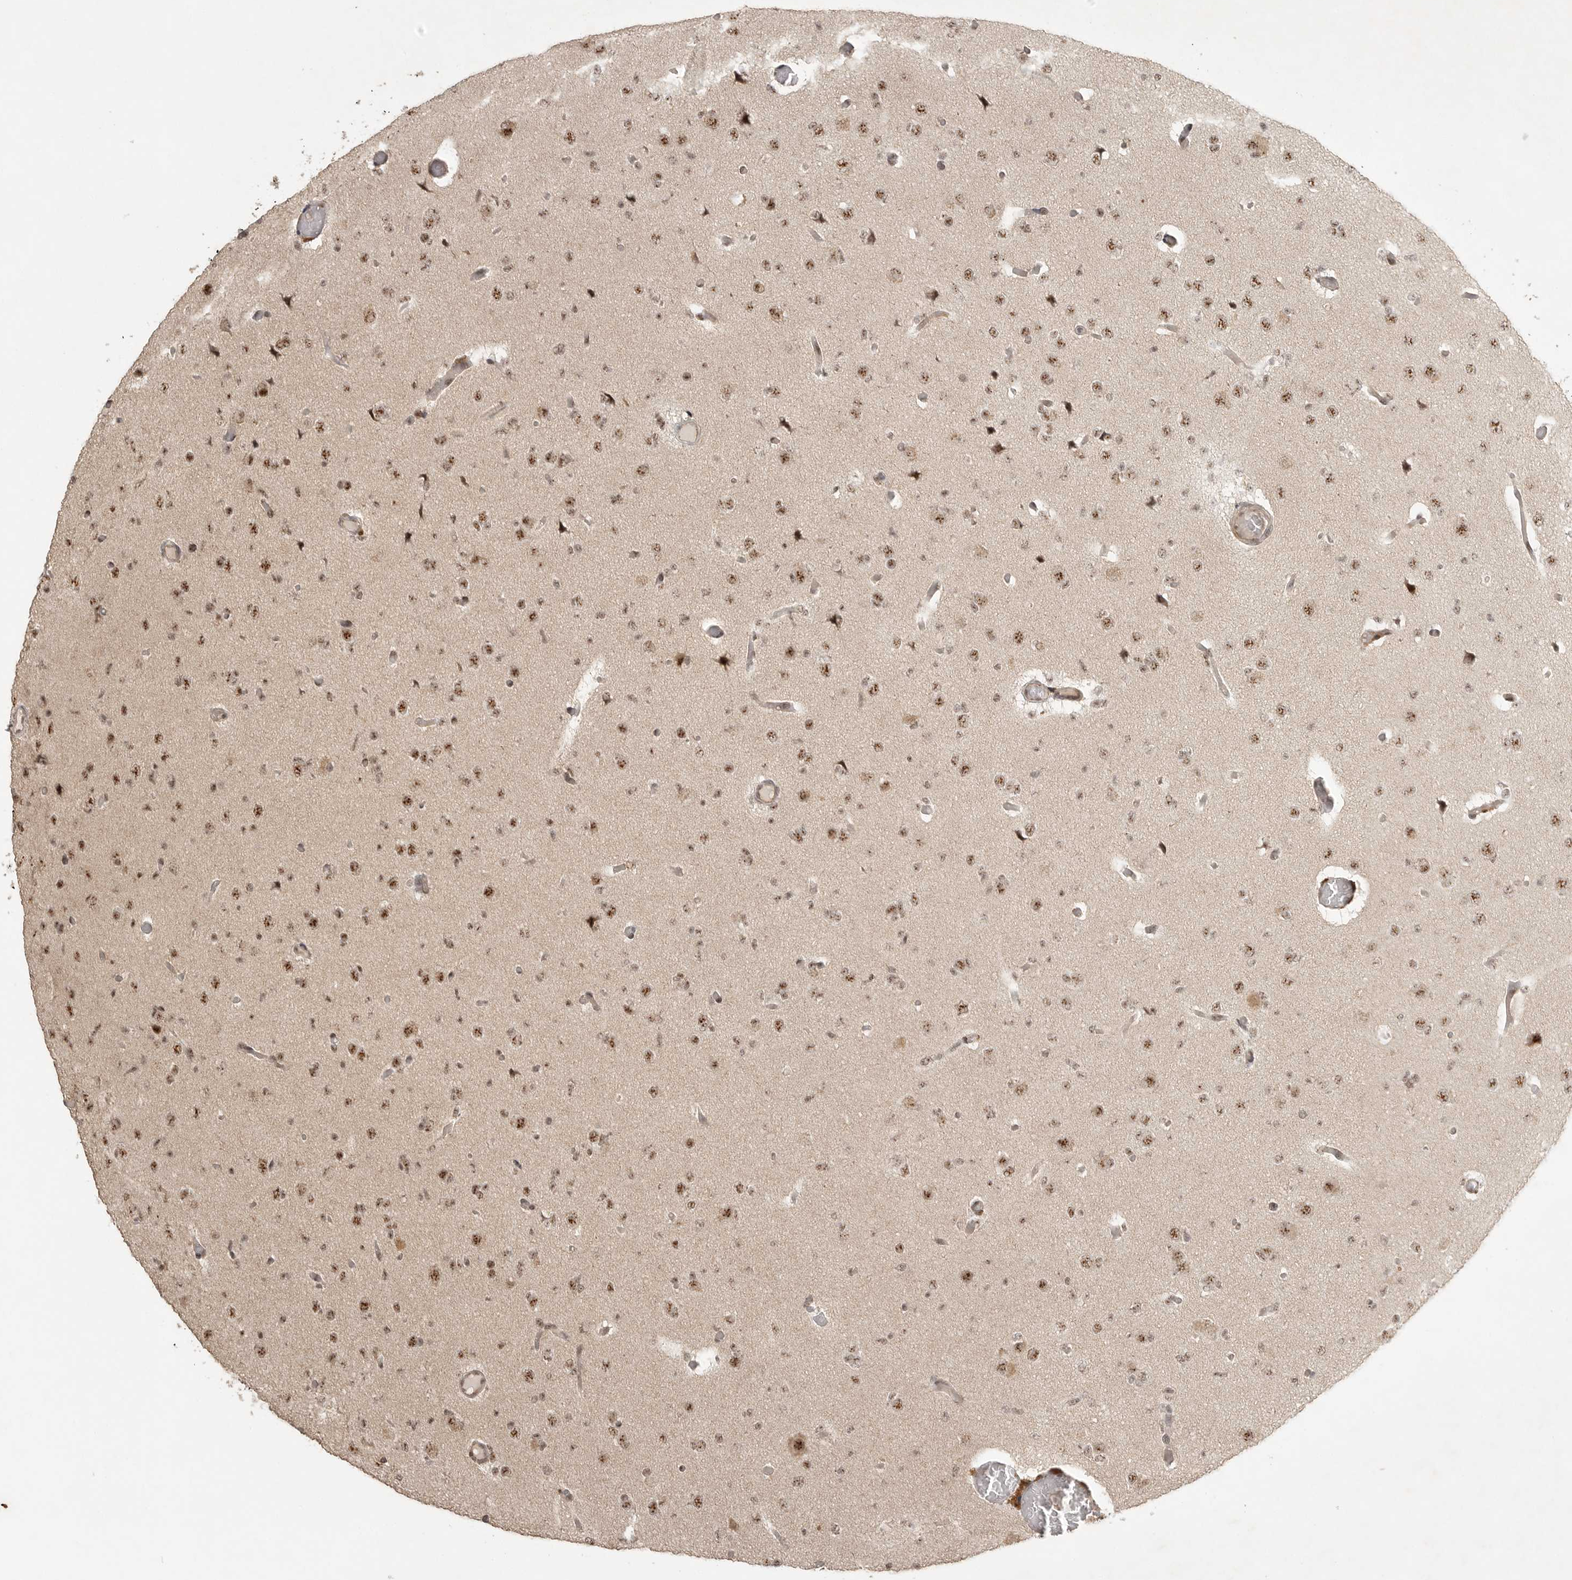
{"staining": {"intensity": "moderate", "quantity": ">75%", "location": "nuclear"}, "tissue": "glioma", "cell_type": "Tumor cells", "image_type": "cancer", "snomed": [{"axis": "morphology", "description": "Glioma, malignant, Low grade"}, {"axis": "topography", "description": "Brain"}], "caption": "Malignant glioma (low-grade) stained with DAB immunohistochemistry (IHC) exhibits medium levels of moderate nuclear expression in about >75% of tumor cells.", "gene": "POMP", "patient": {"sex": "female", "age": 22}}